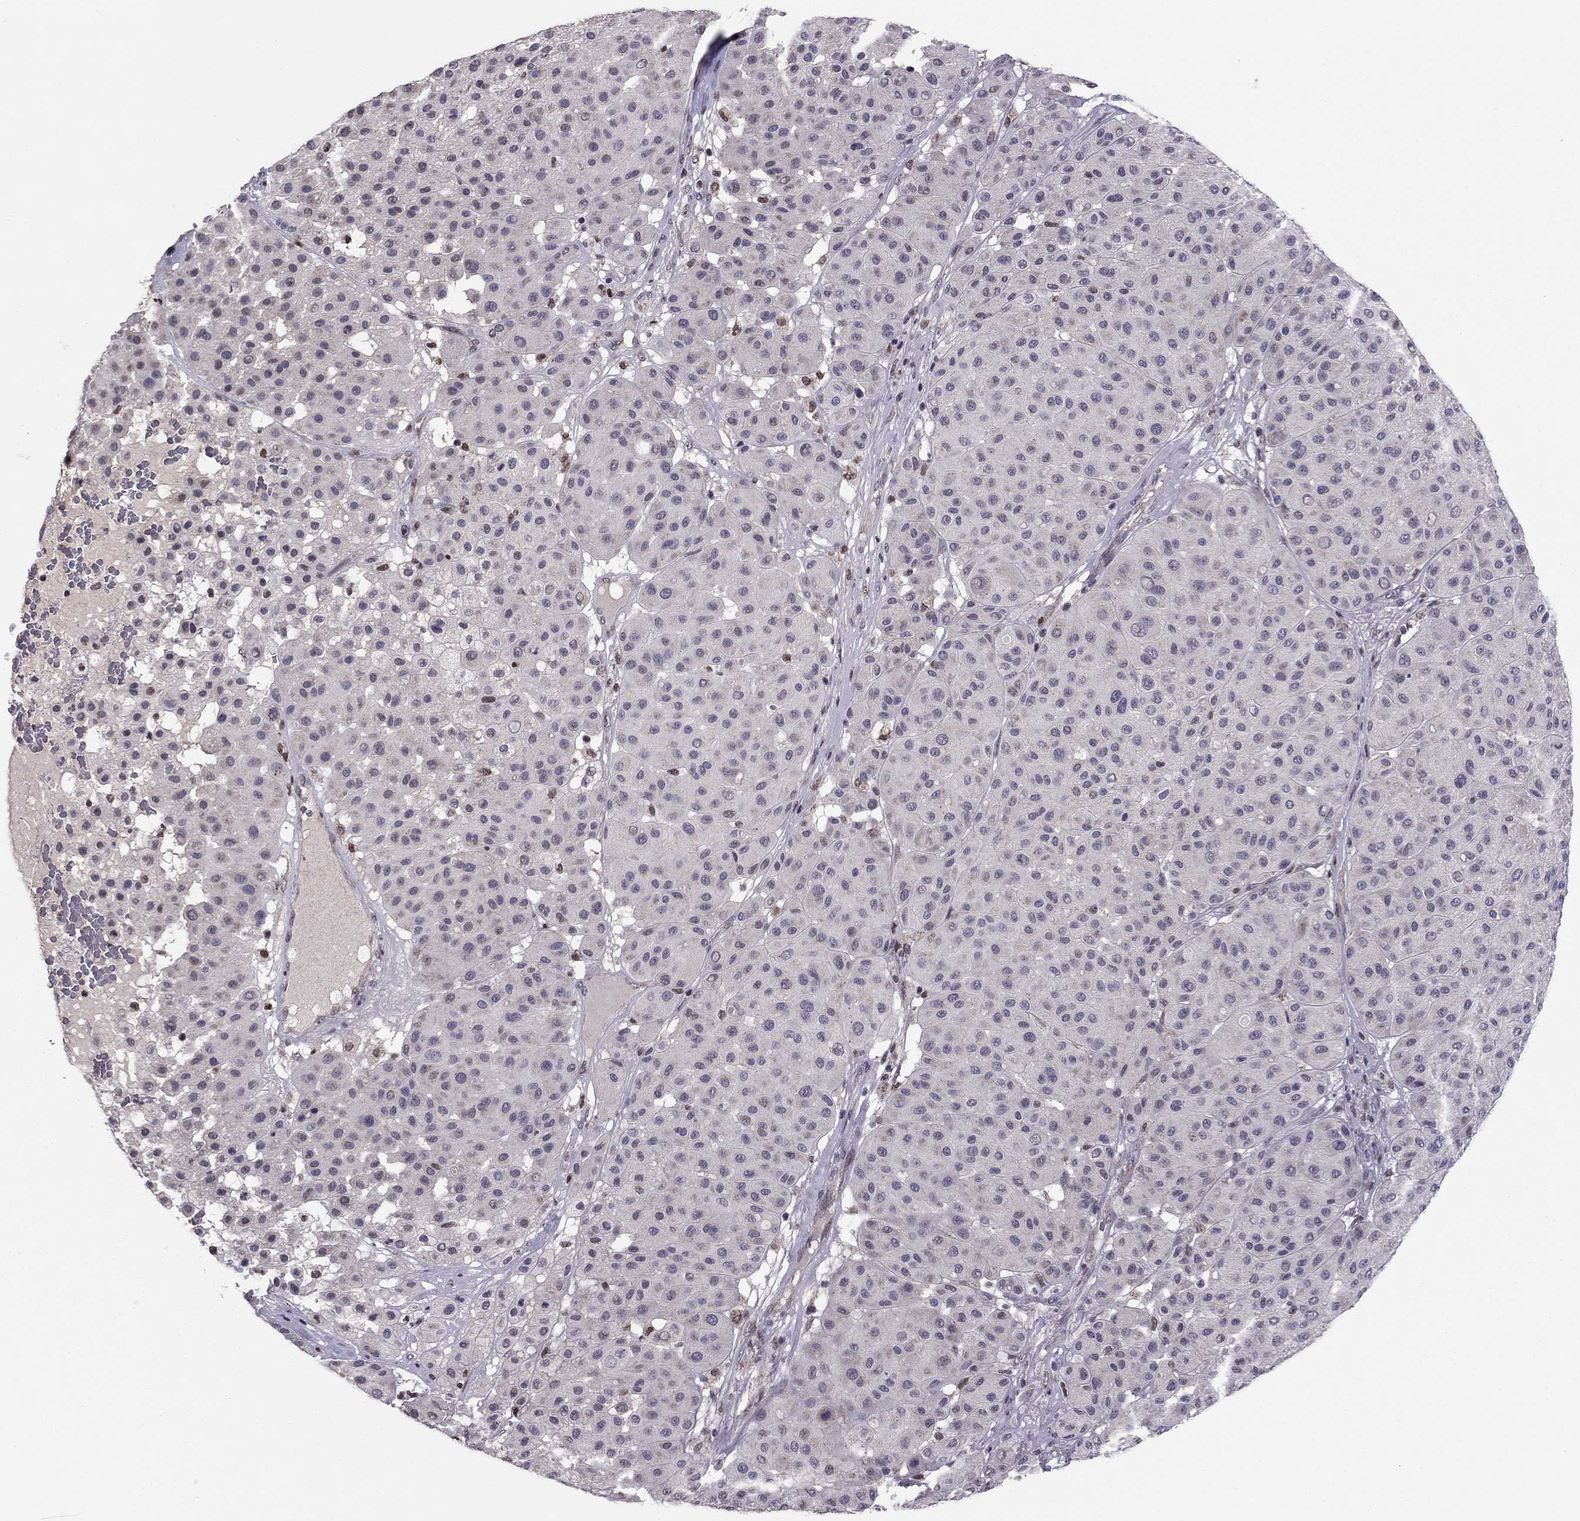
{"staining": {"intensity": "negative", "quantity": "none", "location": "none"}, "tissue": "melanoma", "cell_type": "Tumor cells", "image_type": "cancer", "snomed": [{"axis": "morphology", "description": "Malignant melanoma, Metastatic site"}, {"axis": "topography", "description": "Smooth muscle"}], "caption": "DAB immunohistochemical staining of melanoma displays no significant expression in tumor cells.", "gene": "HCN1", "patient": {"sex": "male", "age": 41}}